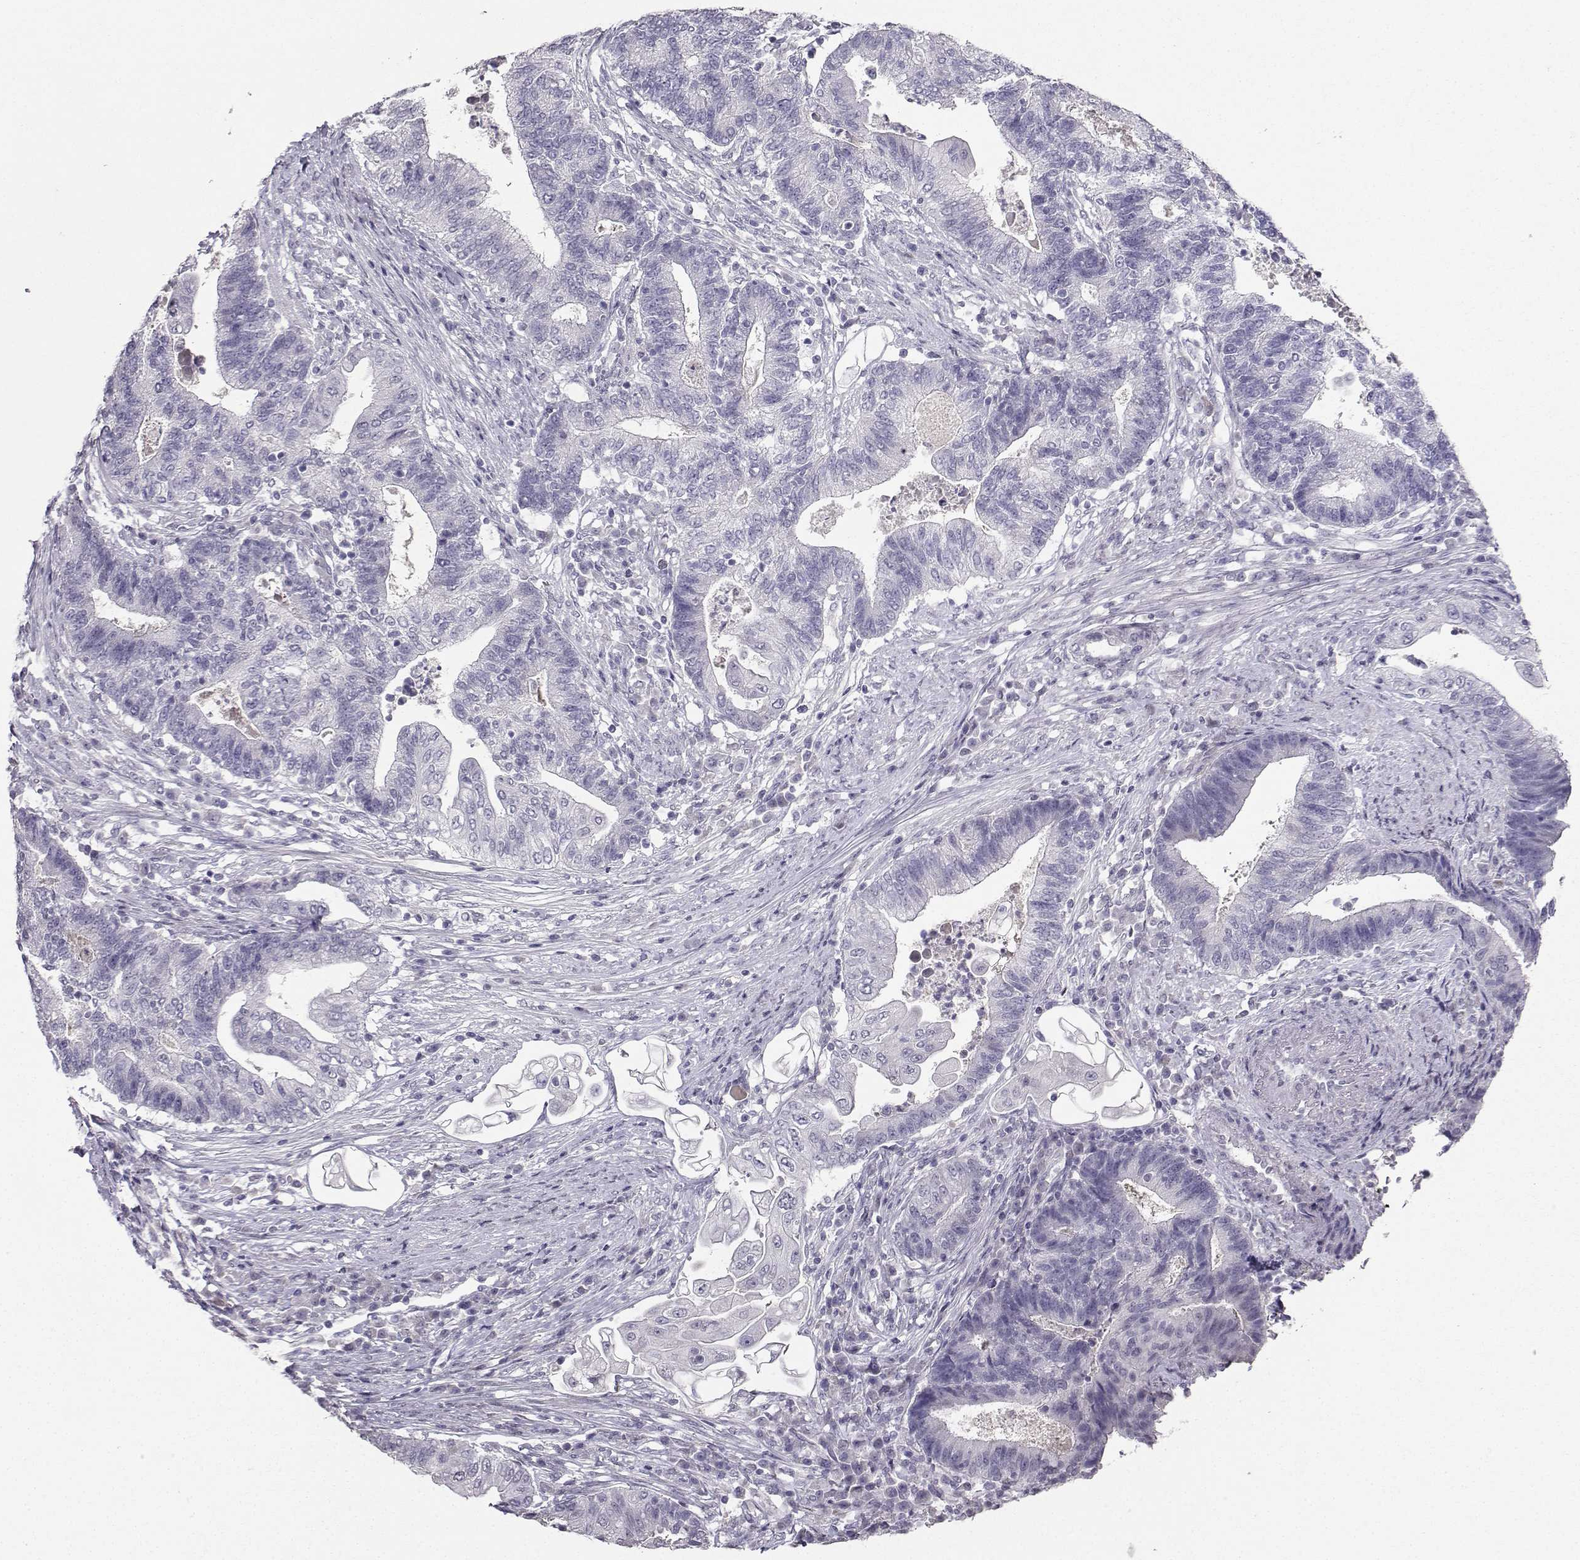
{"staining": {"intensity": "negative", "quantity": "none", "location": "none"}, "tissue": "endometrial cancer", "cell_type": "Tumor cells", "image_type": "cancer", "snomed": [{"axis": "morphology", "description": "Adenocarcinoma, NOS"}, {"axis": "topography", "description": "Uterus"}, {"axis": "topography", "description": "Endometrium"}], "caption": "The histopathology image displays no significant staining in tumor cells of adenocarcinoma (endometrial).", "gene": "CARTPT", "patient": {"sex": "female", "age": 54}}